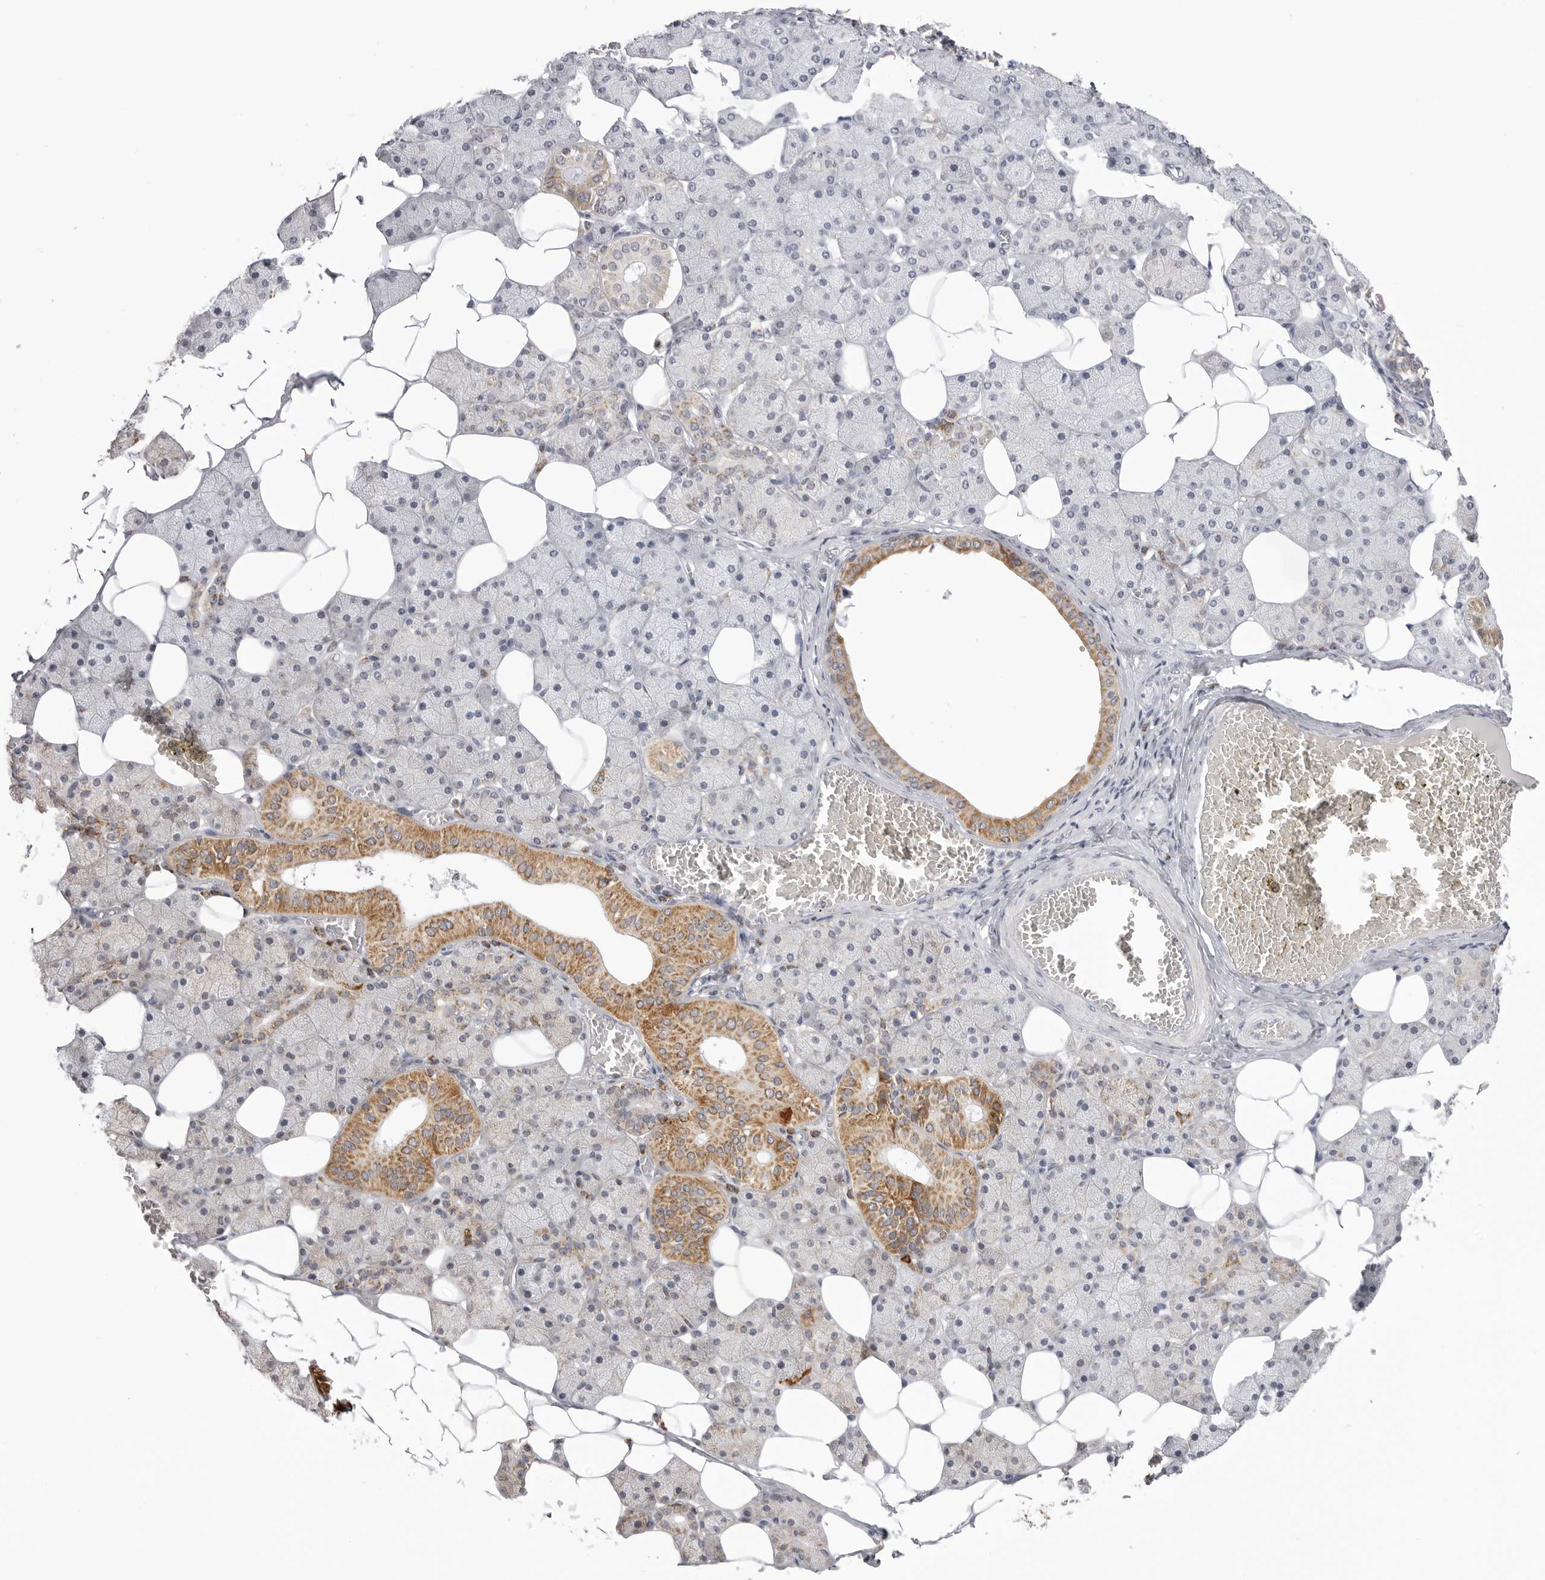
{"staining": {"intensity": "strong", "quantity": "25%-75%", "location": "cytoplasmic/membranous"}, "tissue": "salivary gland", "cell_type": "Glandular cells", "image_type": "normal", "snomed": [{"axis": "morphology", "description": "Normal tissue, NOS"}, {"axis": "topography", "description": "Salivary gland"}], "caption": "A high amount of strong cytoplasmic/membranous staining is identified in approximately 25%-75% of glandular cells in unremarkable salivary gland.", "gene": "TUFM", "patient": {"sex": "female", "age": 33}}